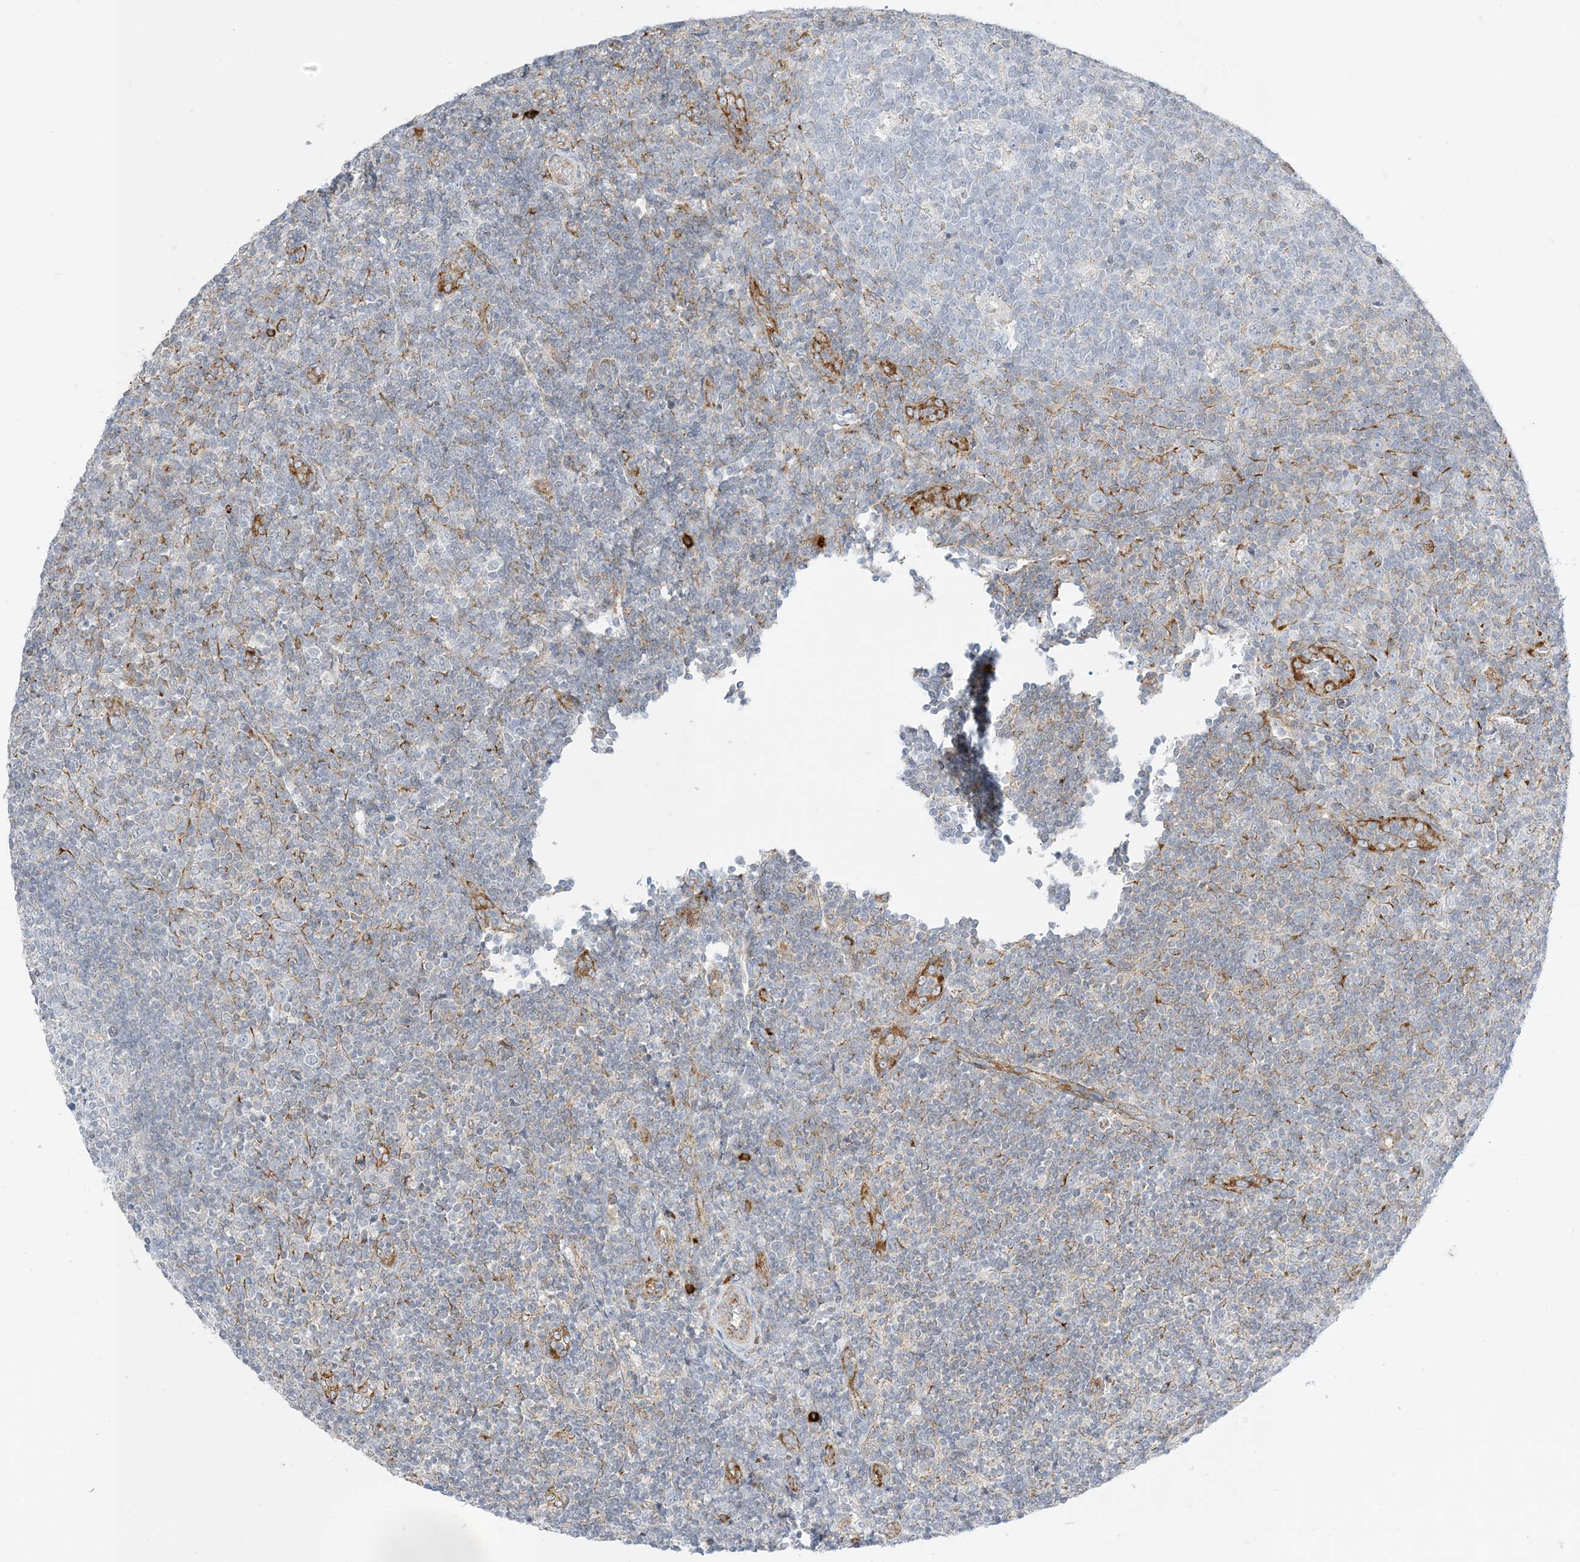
{"staining": {"intensity": "negative", "quantity": "none", "location": "none"}, "tissue": "tonsil", "cell_type": "Germinal center cells", "image_type": "normal", "snomed": [{"axis": "morphology", "description": "Normal tissue, NOS"}, {"axis": "topography", "description": "Tonsil"}], "caption": "DAB immunohistochemical staining of normal tonsil demonstrates no significant positivity in germinal center cells.", "gene": "RAC1", "patient": {"sex": "female", "age": 19}}